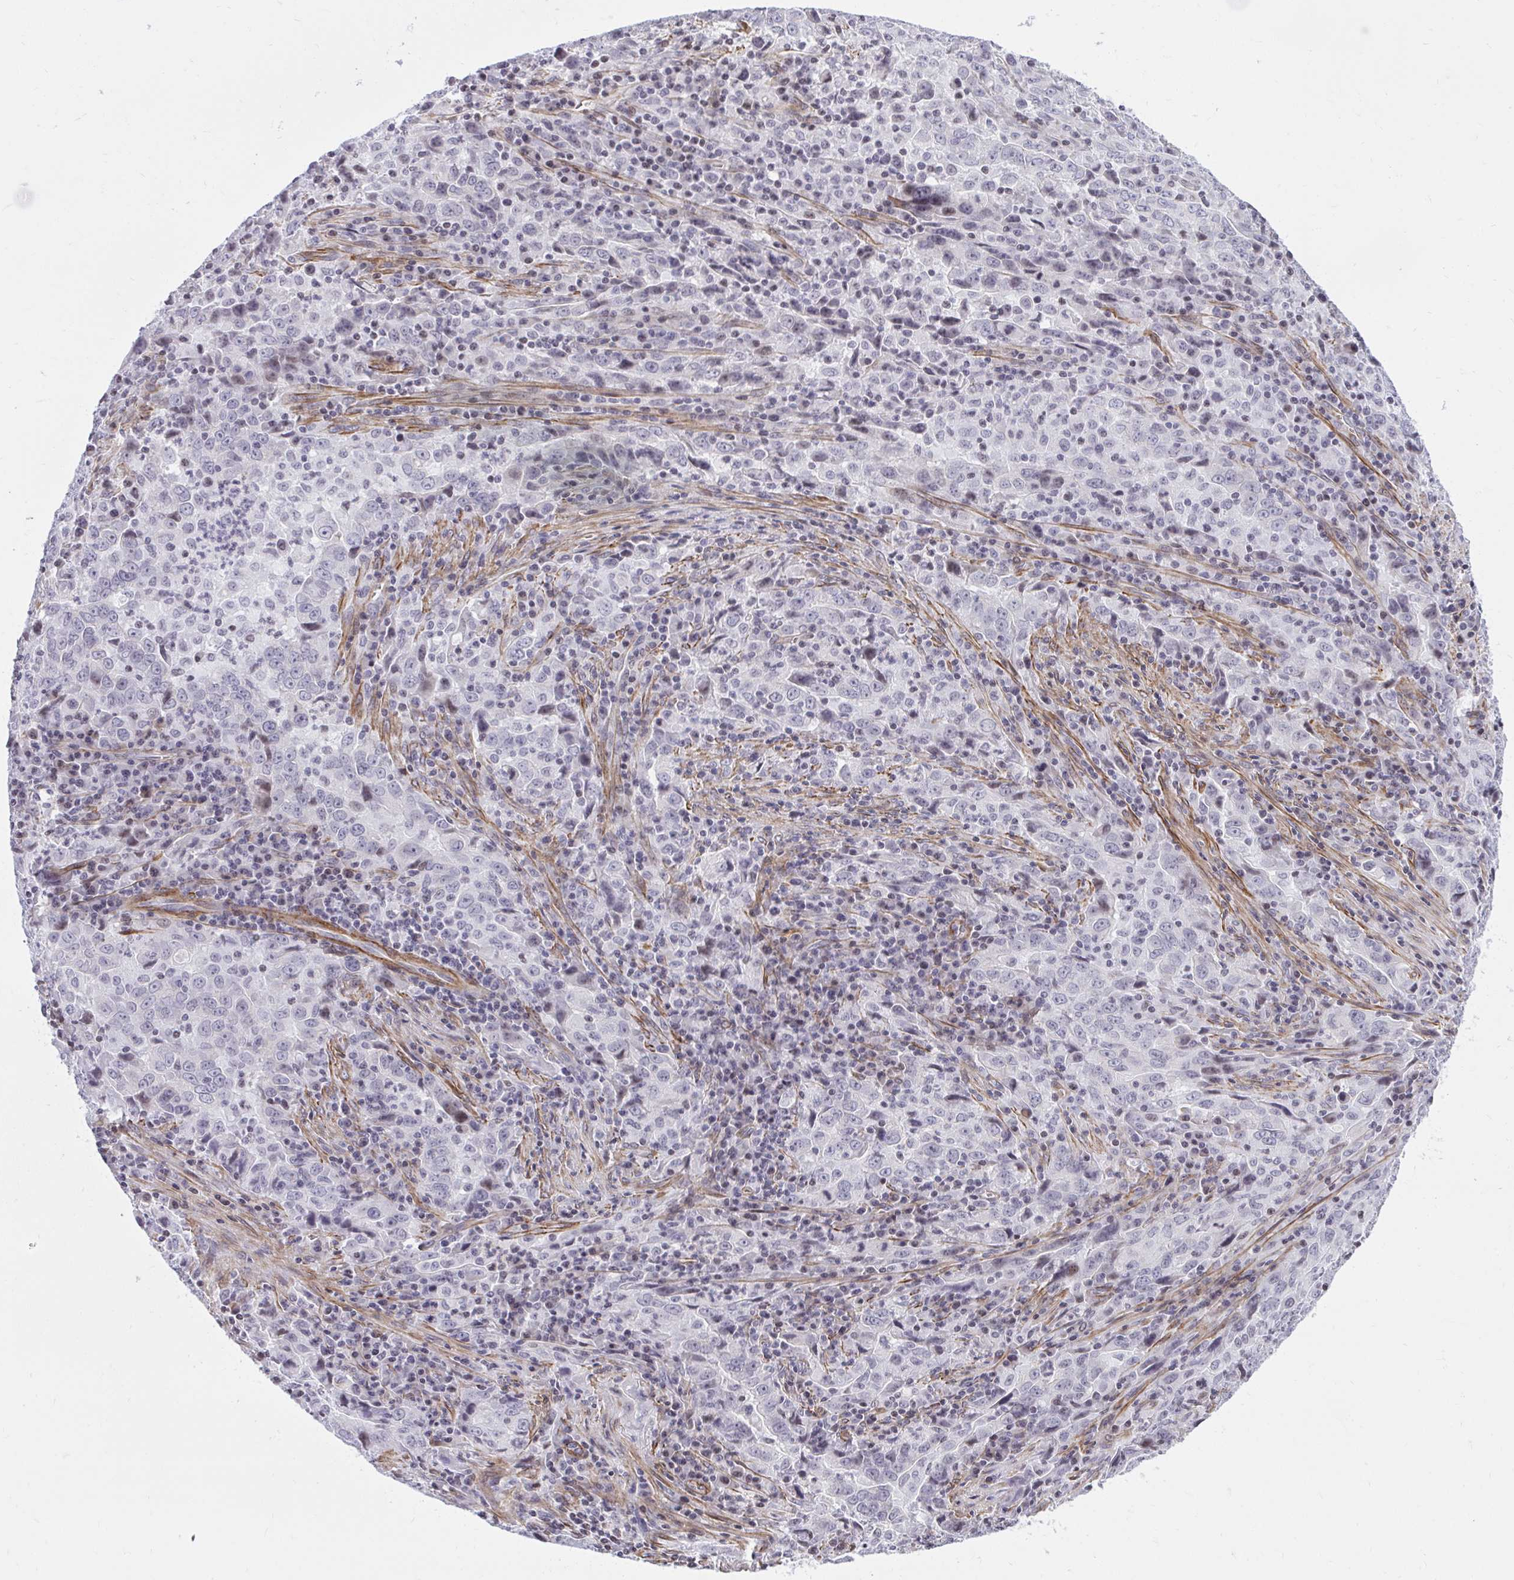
{"staining": {"intensity": "negative", "quantity": "none", "location": "none"}, "tissue": "lung cancer", "cell_type": "Tumor cells", "image_type": "cancer", "snomed": [{"axis": "morphology", "description": "Adenocarcinoma, NOS"}, {"axis": "topography", "description": "Lung"}], "caption": "This image is of lung cancer (adenocarcinoma) stained with immunohistochemistry (IHC) to label a protein in brown with the nuclei are counter-stained blue. There is no positivity in tumor cells.", "gene": "KCNN4", "patient": {"sex": "male", "age": 67}}